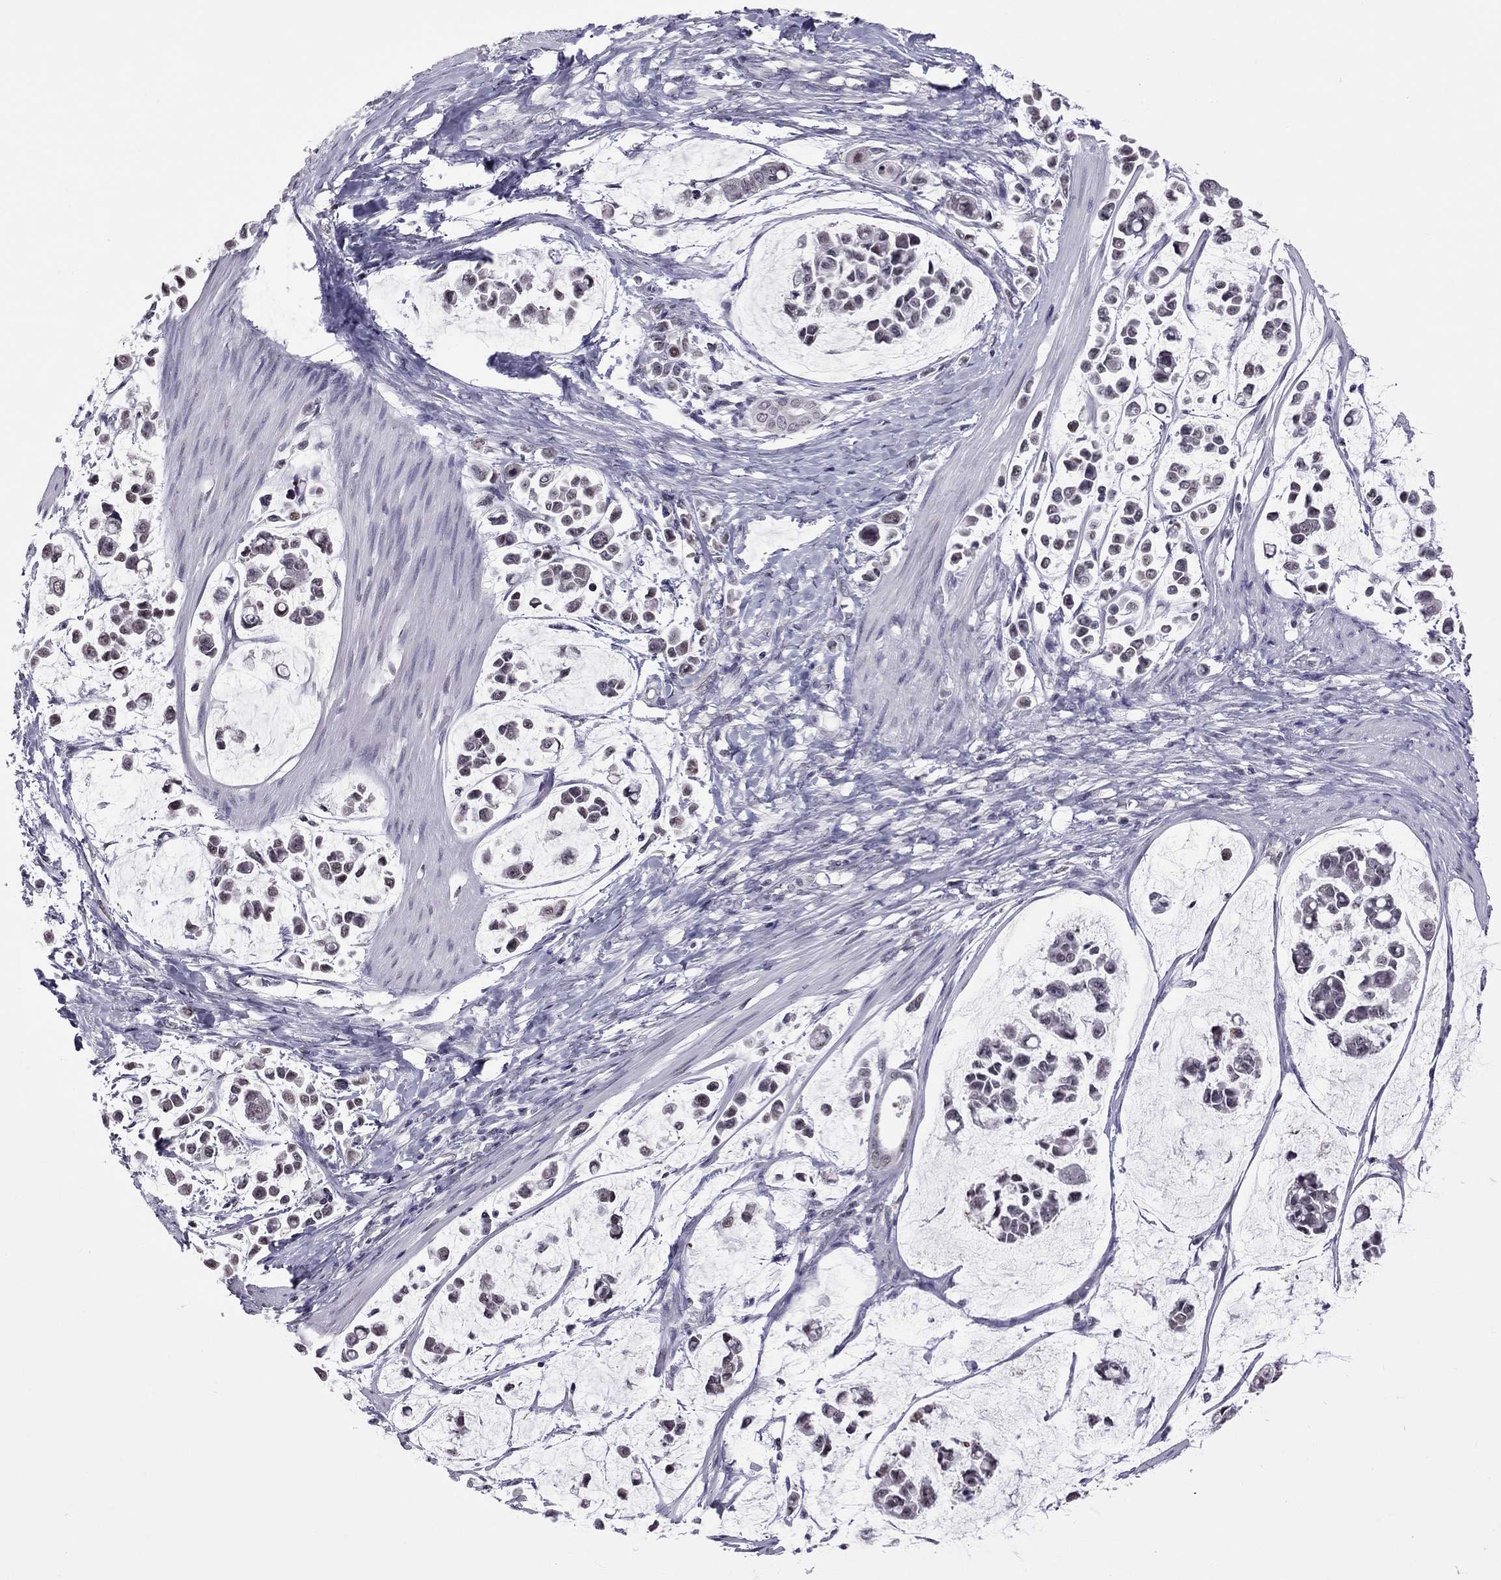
{"staining": {"intensity": "negative", "quantity": "none", "location": "none"}, "tissue": "stomach cancer", "cell_type": "Tumor cells", "image_type": "cancer", "snomed": [{"axis": "morphology", "description": "Adenocarcinoma, NOS"}, {"axis": "topography", "description": "Stomach"}], "caption": "Immunohistochemistry (IHC) of human stomach adenocarcinoma displays no expression in tumor cells.", "gene": "PPP1R3A", "patient": {"sex": "male", "age": 82}}